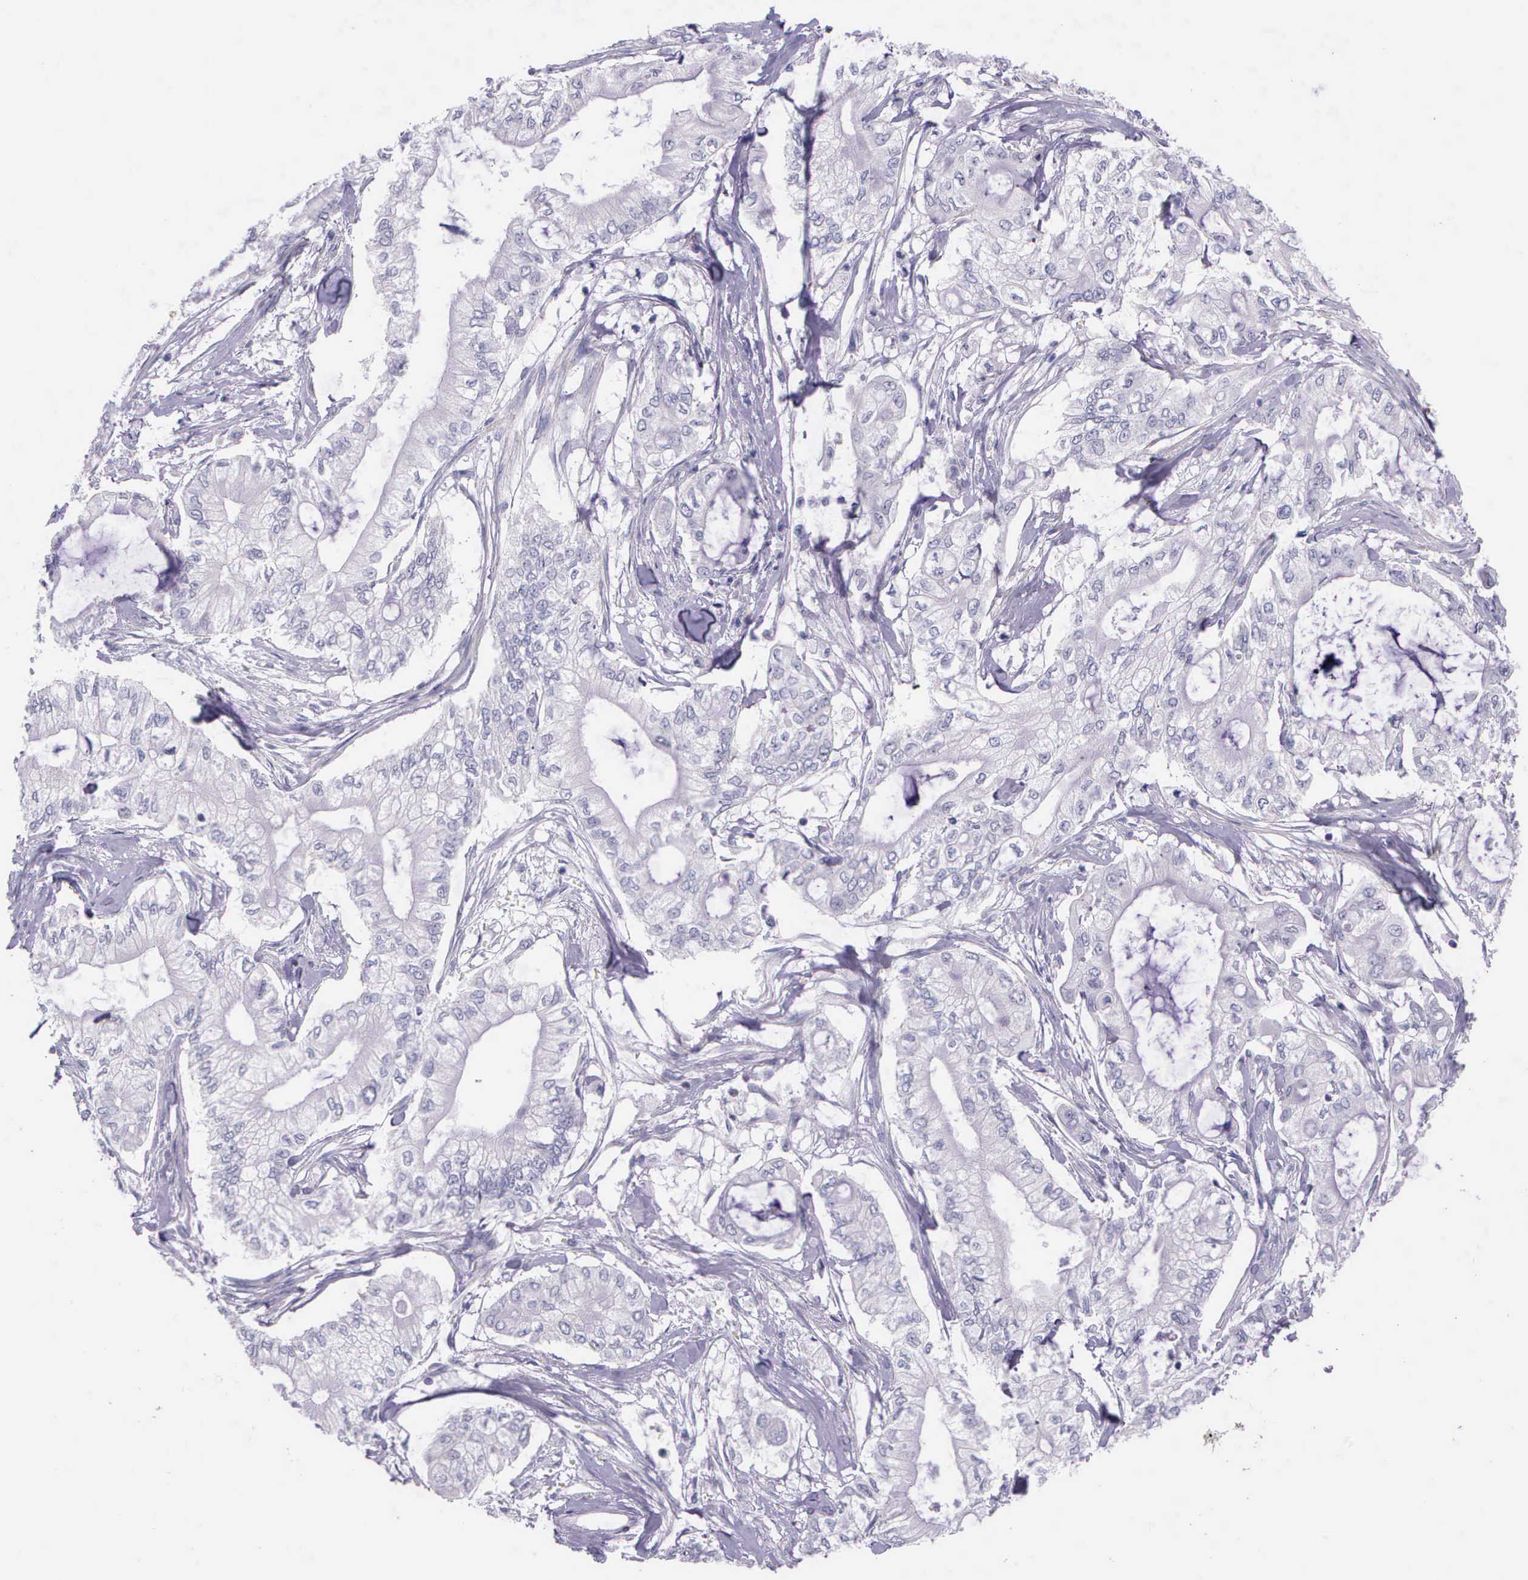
{"staining": {"intensity": "negative", "quantity": "none", "location": "none"}, "tissue": "pancreatic cancer", "cell_type": "Tumor cells", "image_type": "cancer", "snomed": [{"axis": "morphology", "description": "Adenocarcinoma, NOS"}, {"axis": "topography", "description": "Pancreas"}], "caption": "High magnification brightfield microscopy of pancreatic cancer (adenocarcinoma) stained with DAB (brown) and counterstained with hematoxylin (blue): tumor cells show no significant positivity.", "gene": "THSD7A", "patient": {"sex": "male", "age": 79}}